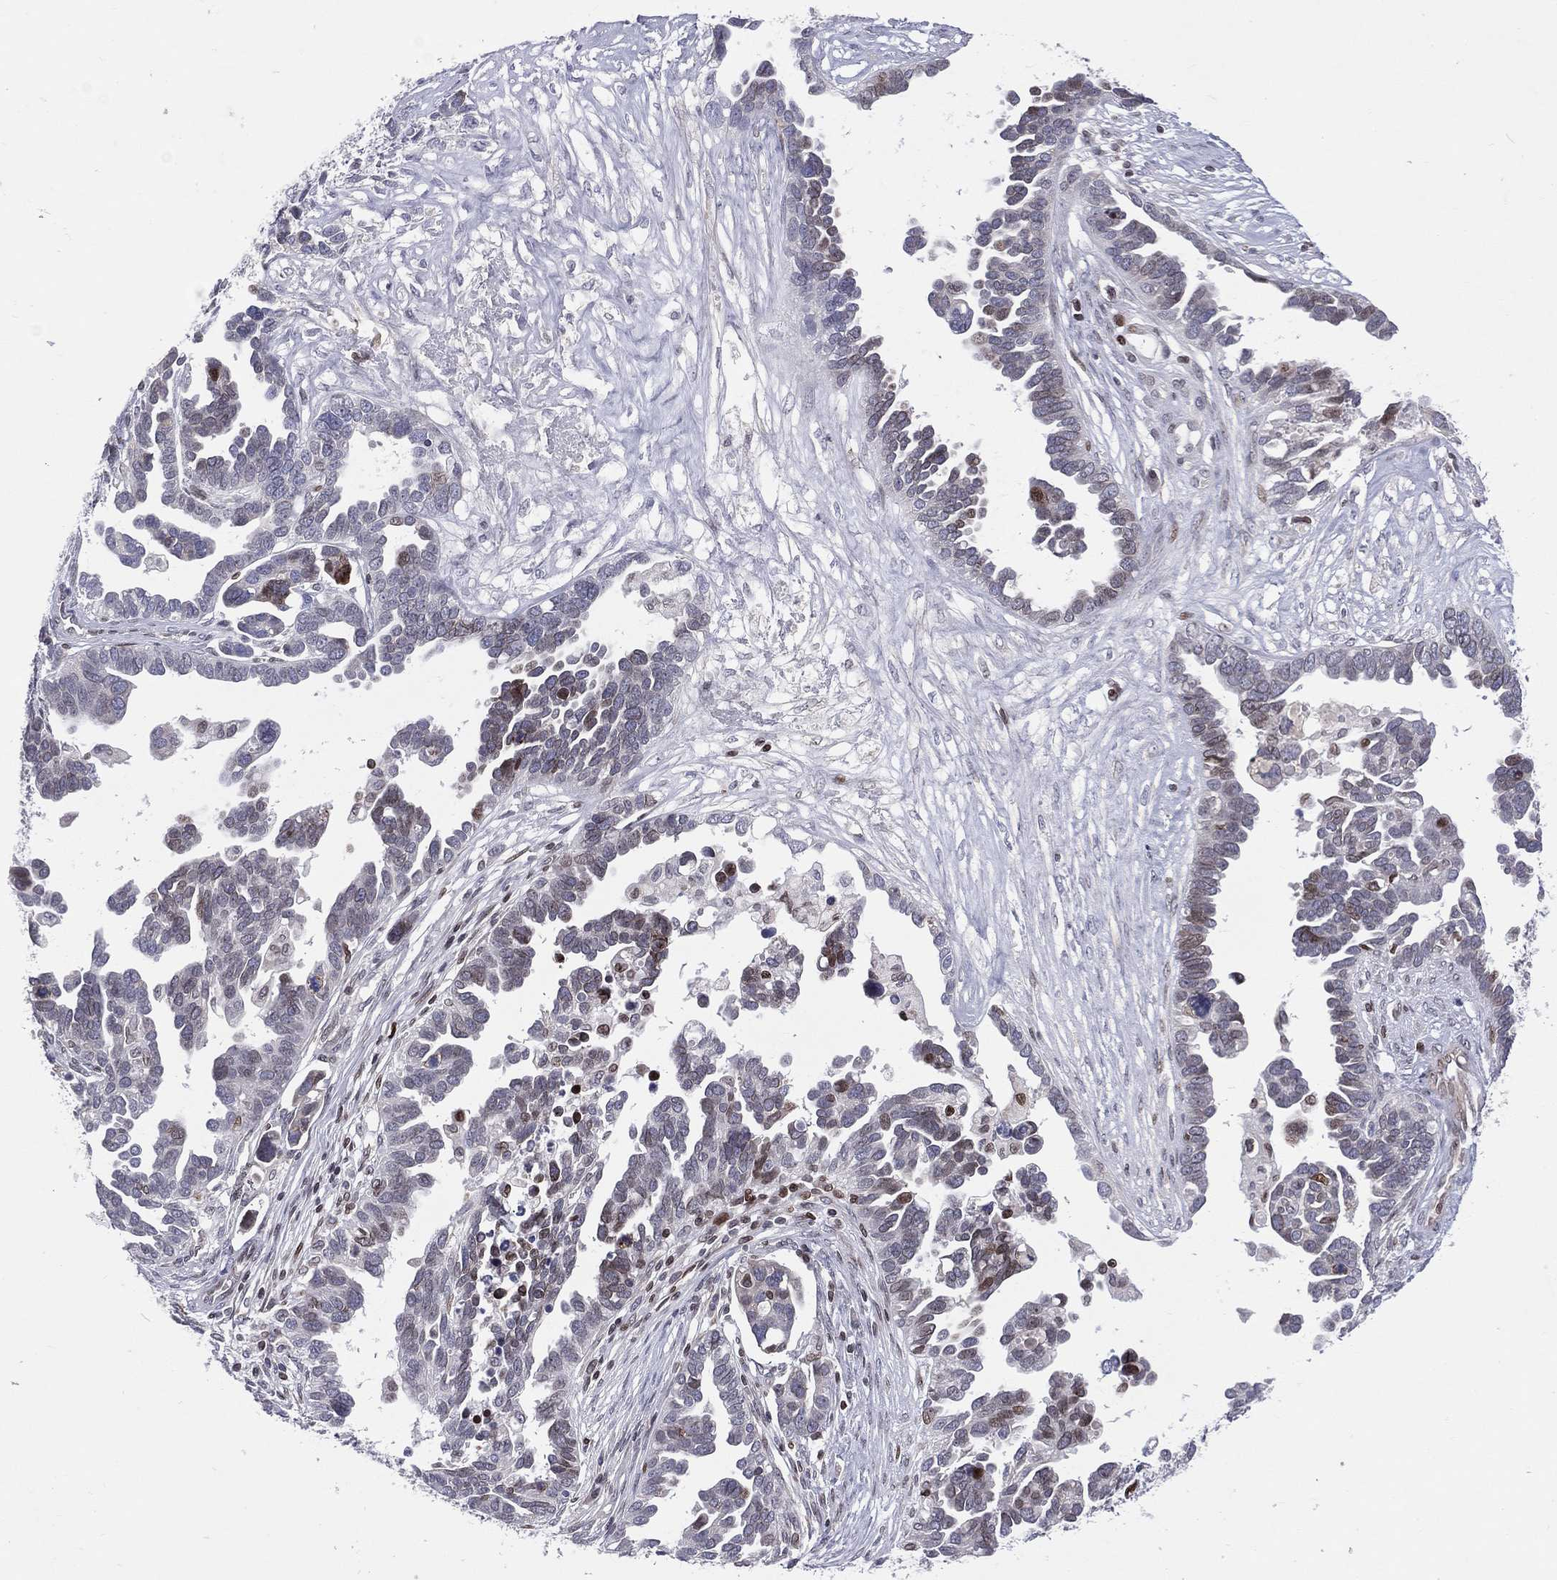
{"staining": {"intensity": "negative", "quantity": "none", "location": "none"}, "tissue": "ovarian cancer", "cell_type": "Tumor cells", "image_type": "cancer", "snomed": [{"axis": "morphology", "description": "Cystadenocarcinoma, serous, NOS"}, {"axis": "topography", "description": "Ovary"}], "caption": "Protein analysis of ovarian cancer exhibits no significant staining in tumor cells.", "gene": "DBF4B", "patient": {"sex": "female", "age": 54}}